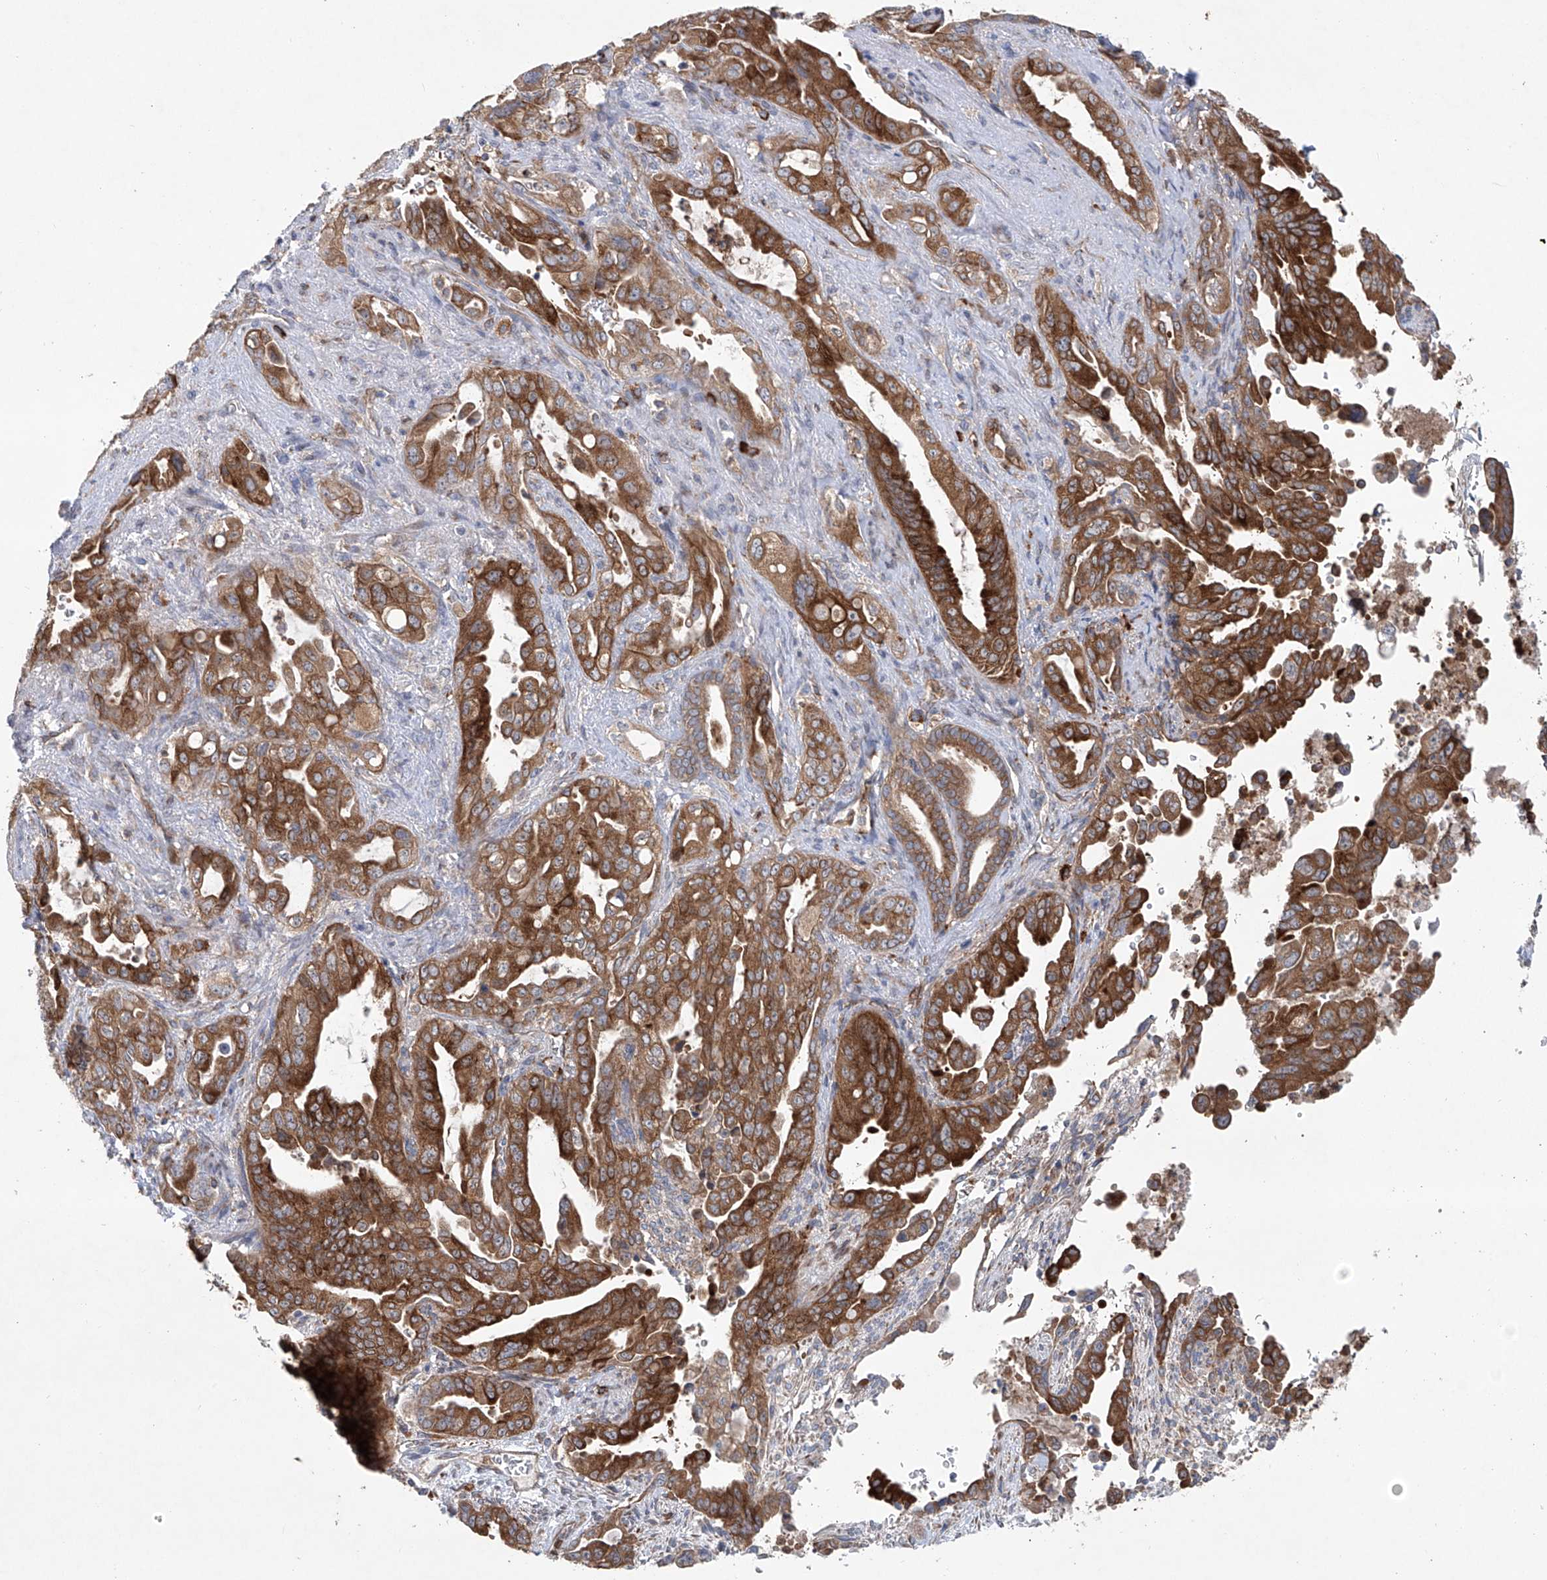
{"staining": {"intensity": "strong", "quantity": ">75%", "location": "cytoplasmic/membranous"}, "tissue": "pancreatic cancer", "cell_type": "Tumor cells", "image_type": "cancer", "snomed": [{"axis": "morphology", "description": "Adenocarcinoma, NOS"}, {"axis": "topography", "description": "Pancreas"}], "caption": "Pancreatic cancer stained with DAB immunohistochemistry displays high levels of strong cytoplasmic/membranous positivity in about >75% of tumor cells.", "gene": "KLC4", "patient": {"sex": "male", "age": 70}}